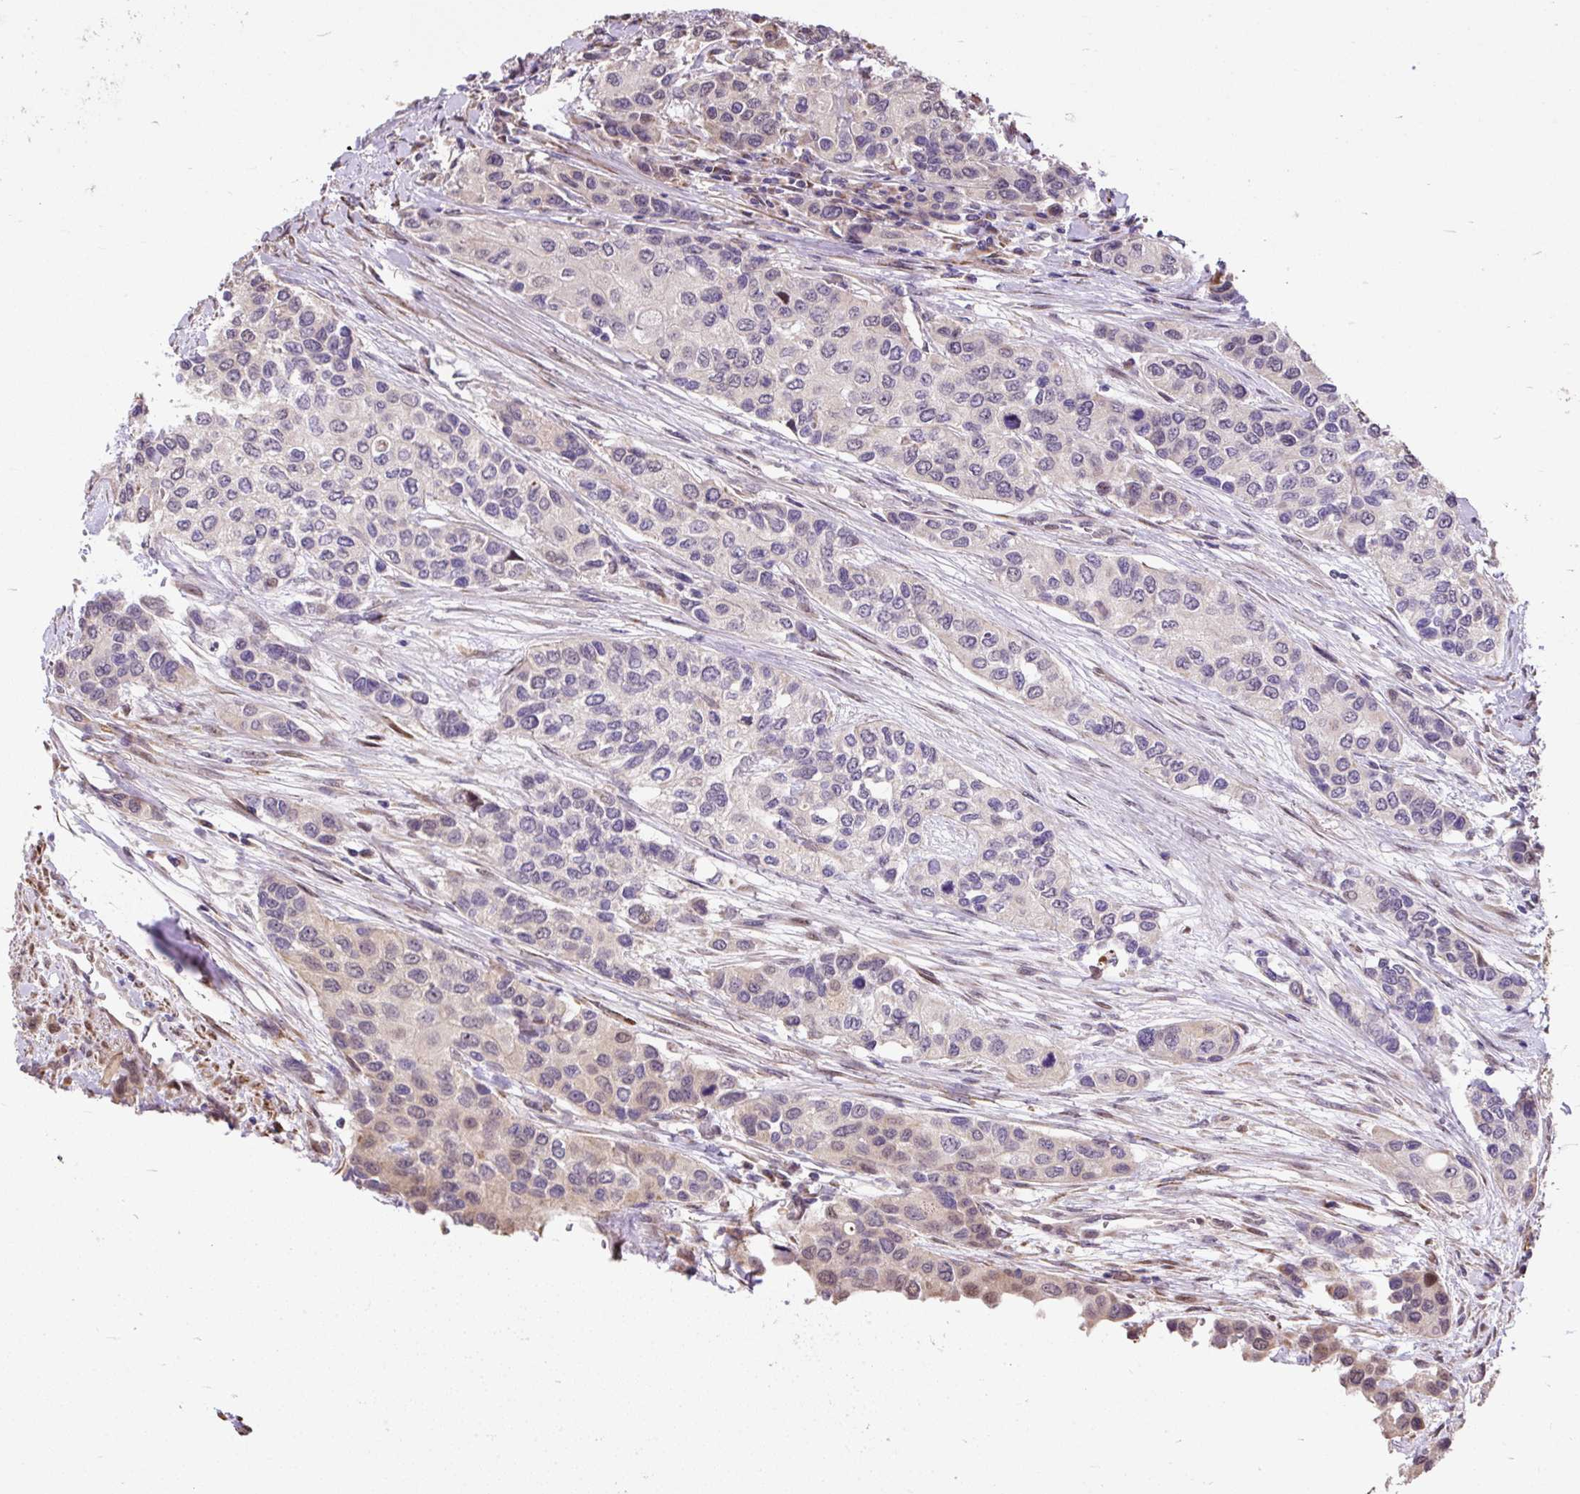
{"staining": {"intensity": "weak", "quantity": "<25%", "location": "nuclear"}, "tissue": "urothelial cancer", "cell_type": "Tumor cells", "image_type": "cancer", "snomed": [{"axis": "morphology", "description": "Normal tissue, NOS"}, {"axis": "morphology", "description": "Urothelial carcinoma, High grade"}, {"axis": "topography", "description": "Vascular tissue"}, {"axis": "topography", "description": "Urinary bladder"}], "caption": "IHC image of human urothelial cancer stained for a protein (brown), which demonstrates no expression in tumor cells.", "gene": "PUS7L", "patient": {"sex": "female", "age": 56}}